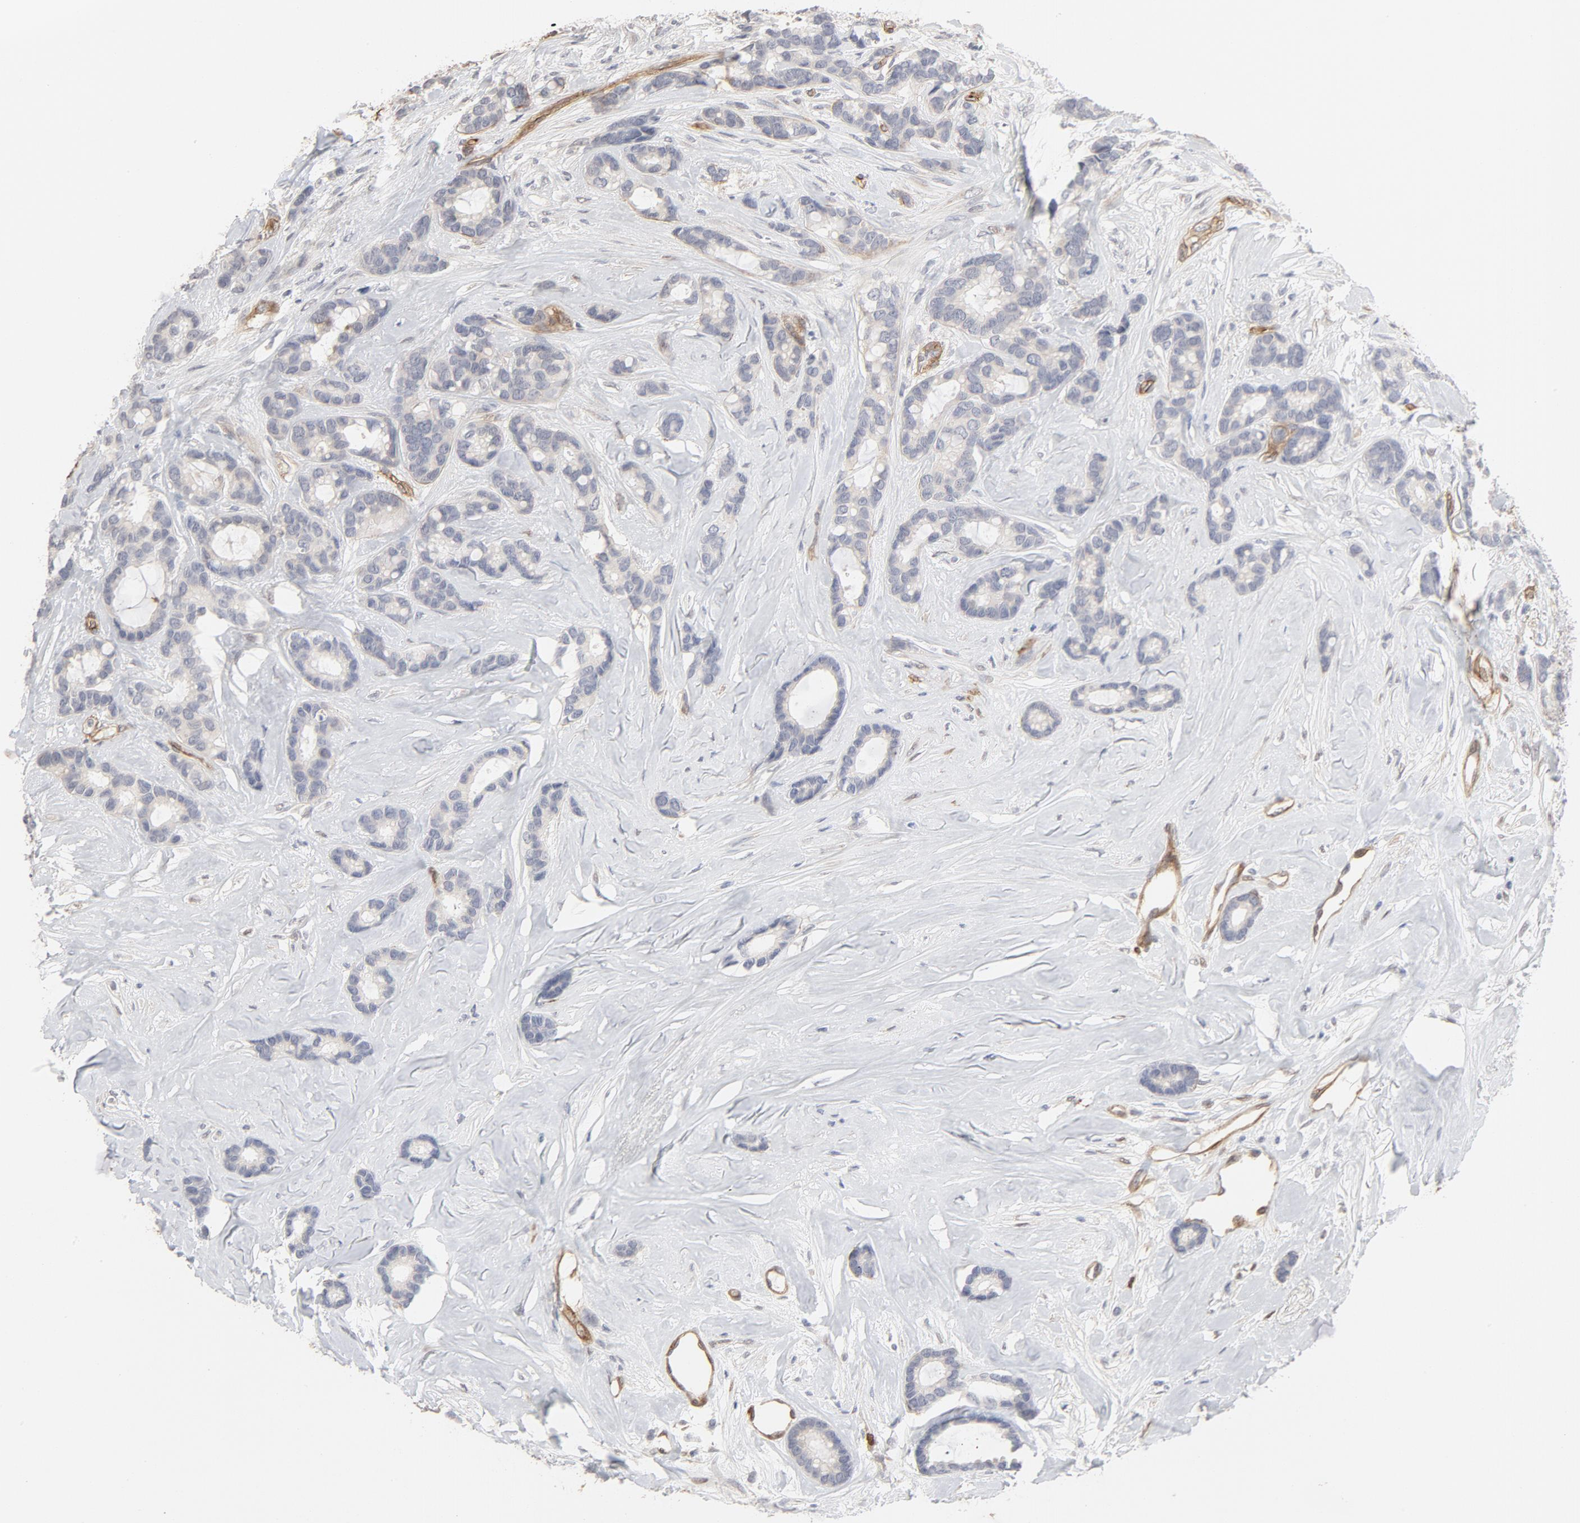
{"staining": {"intensity": "negative", "quantity": "none", "location": "none"}, "tissue": "breast cancer", "cell_type": "Tumor cells", "image_type": "cancer", "snomed": [{"axis": "morphology", "description": "Duct carcinoma"}, {"axis": "topography", "description": "Breast"}], "caption": "Breast intraductal carcinoma was stained to show a protein in brown. There is no significant positivity in tumor cells. (Stains: DAB (3,3'-diaminobenzidine) IHC with hematoxylin counter stain, Microscopy: brightfield microscopy at high magnification).", "gene": "MAGED4", "patient": {"sex": "female", "age": 87}}